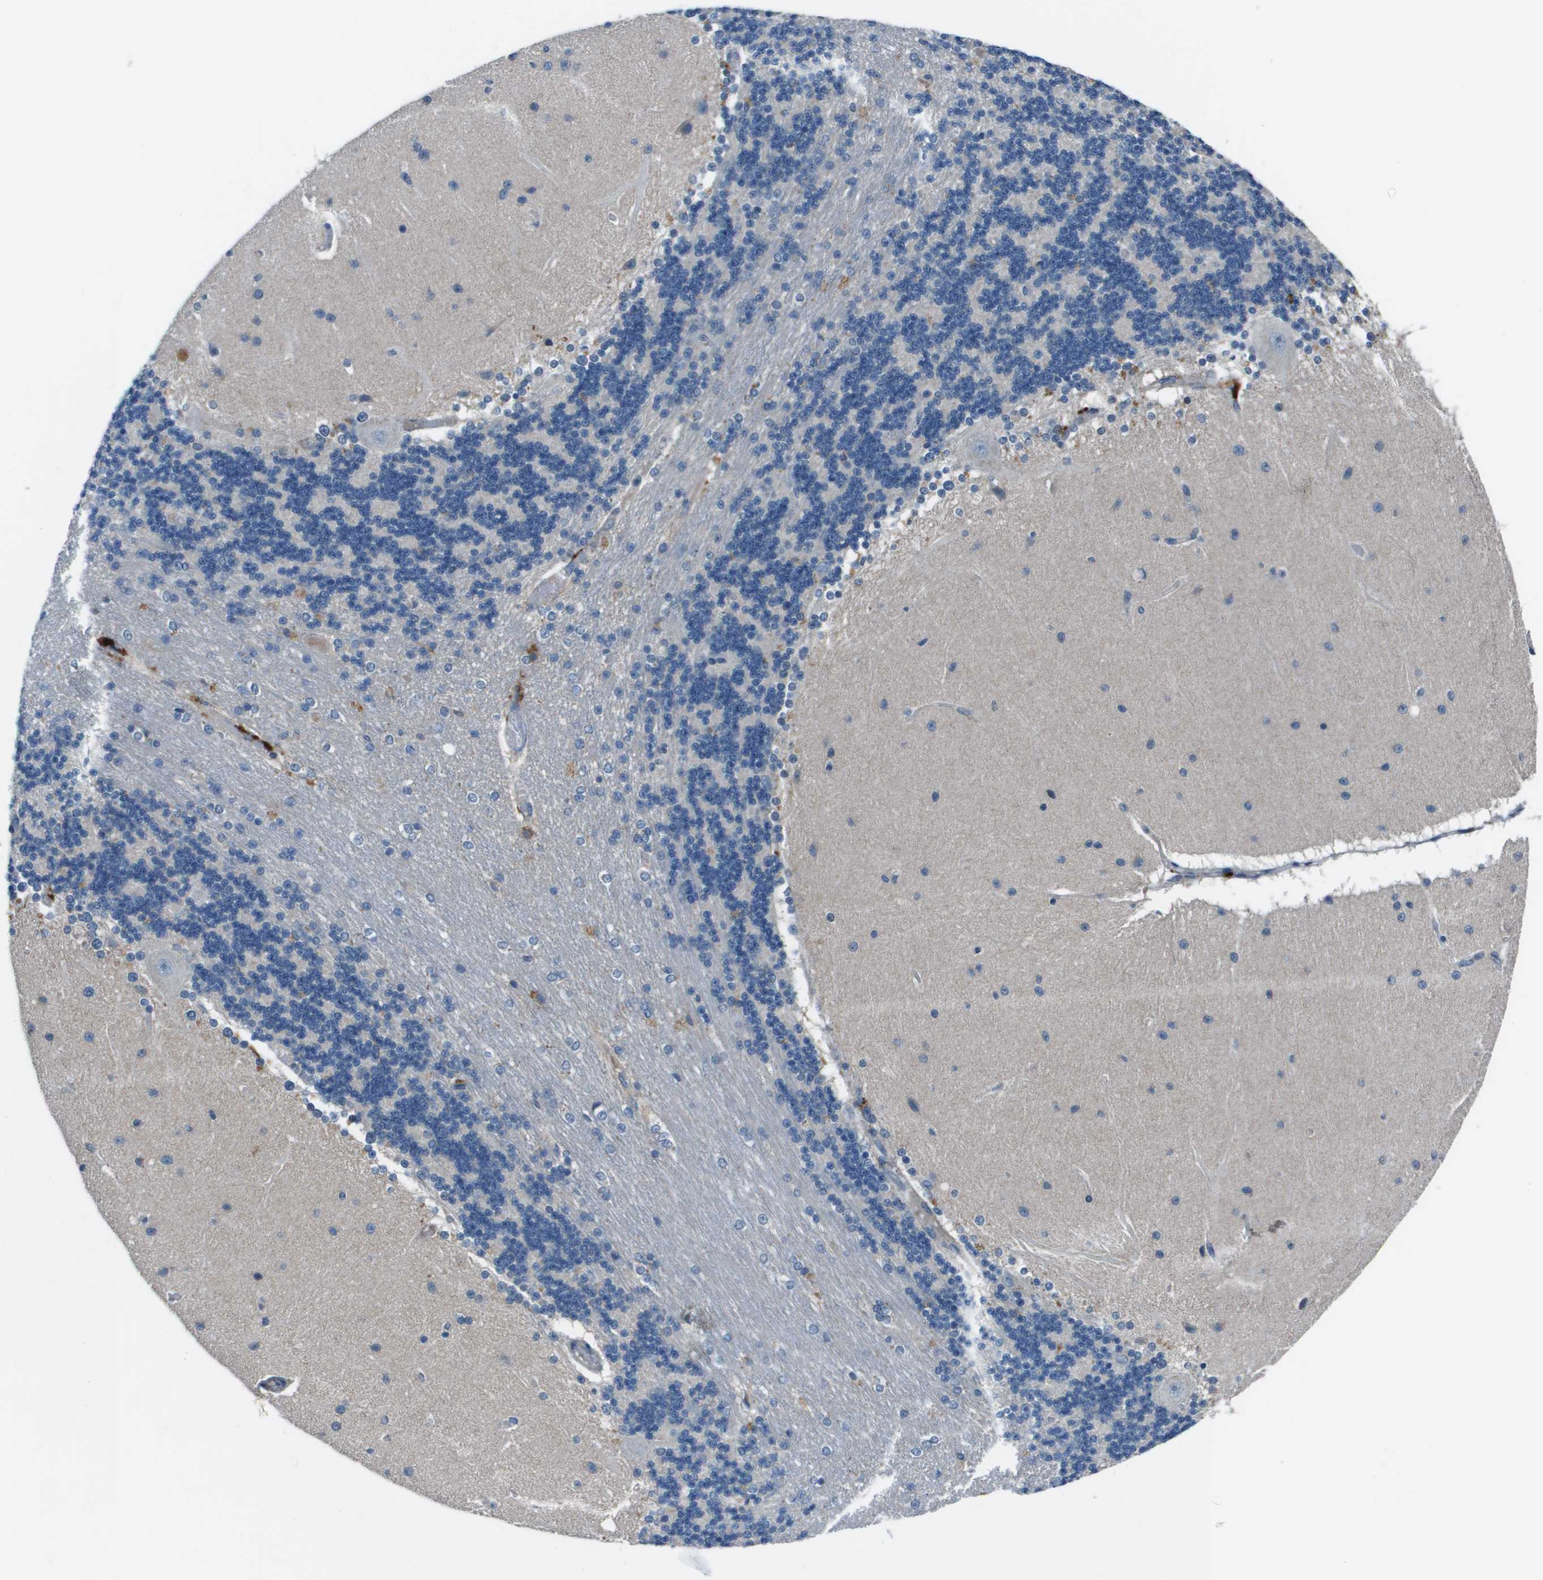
{"staining": {"intensity": "negative", "quantity": "none", "location": "none"}, "tissue": "cerebellum", "cell_type": "Cells in granular layer", "image_type": "normal", "snomed": [{"axis": "morphology", "description": "Normal tissue, NOS"}, {"axis": "topography", "description": "Cerebellum"}], "caption": "DAB (3,3'-diaminobenzidine) immunohistochemical staining of benign human cerebellum exhibits no significant staining in cells in granular layer. (Stains: DAB (3,3'-diaminobenzidine) IHC with hematoxylin counter stain, Microscopy: brightfield microscopy at high magnification).", "gene": "PCOLCE", "patient": {"sex": "female", "age": 54}}